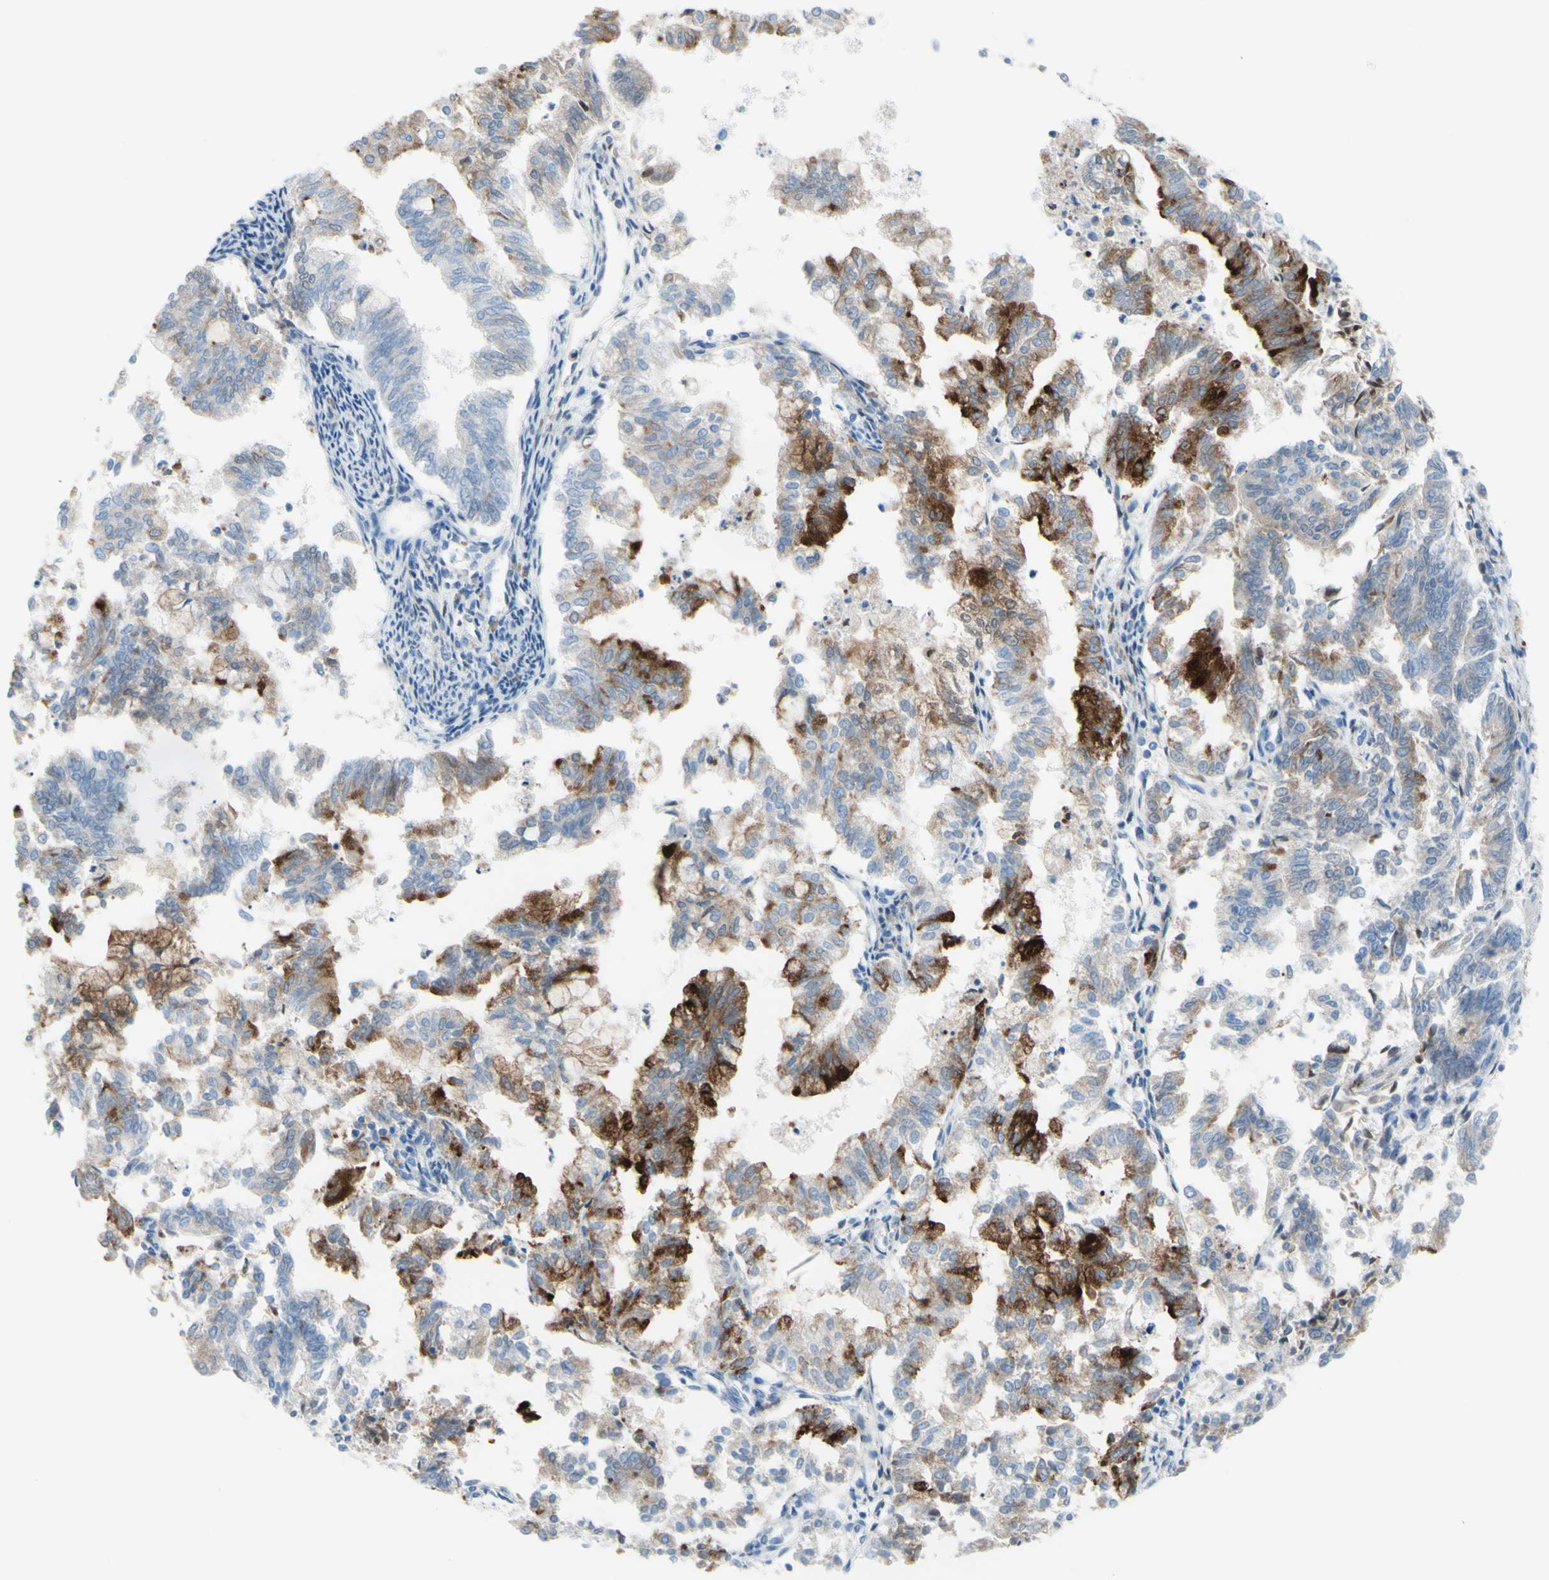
{"staining": {"intensity": "strong", "quantity": "25%-75%", "location": "cytoplasmic/membranous"}, "tissue": "endometrial cancer", "cell_type": "Tumor cells", "image_type": "cancer", "snomed": [{"axis": "morphology", "description": "Necrosis, NOS"}, {"axis": "morphology", "description": "Adenocarcinoma, NOS"}, {"axis": "topography", "description": "Endometrium"}], "caption": "A high-resolution image shows immunohistochemistry staining of endometrial cancer (adenocarcinoma), which demonstrates strong cytoplasmic/membranous staining in approximately 25%-75% of tumor cells.", "gene": "TFPI2", "patient": {"sex": "female", "age": 79}}